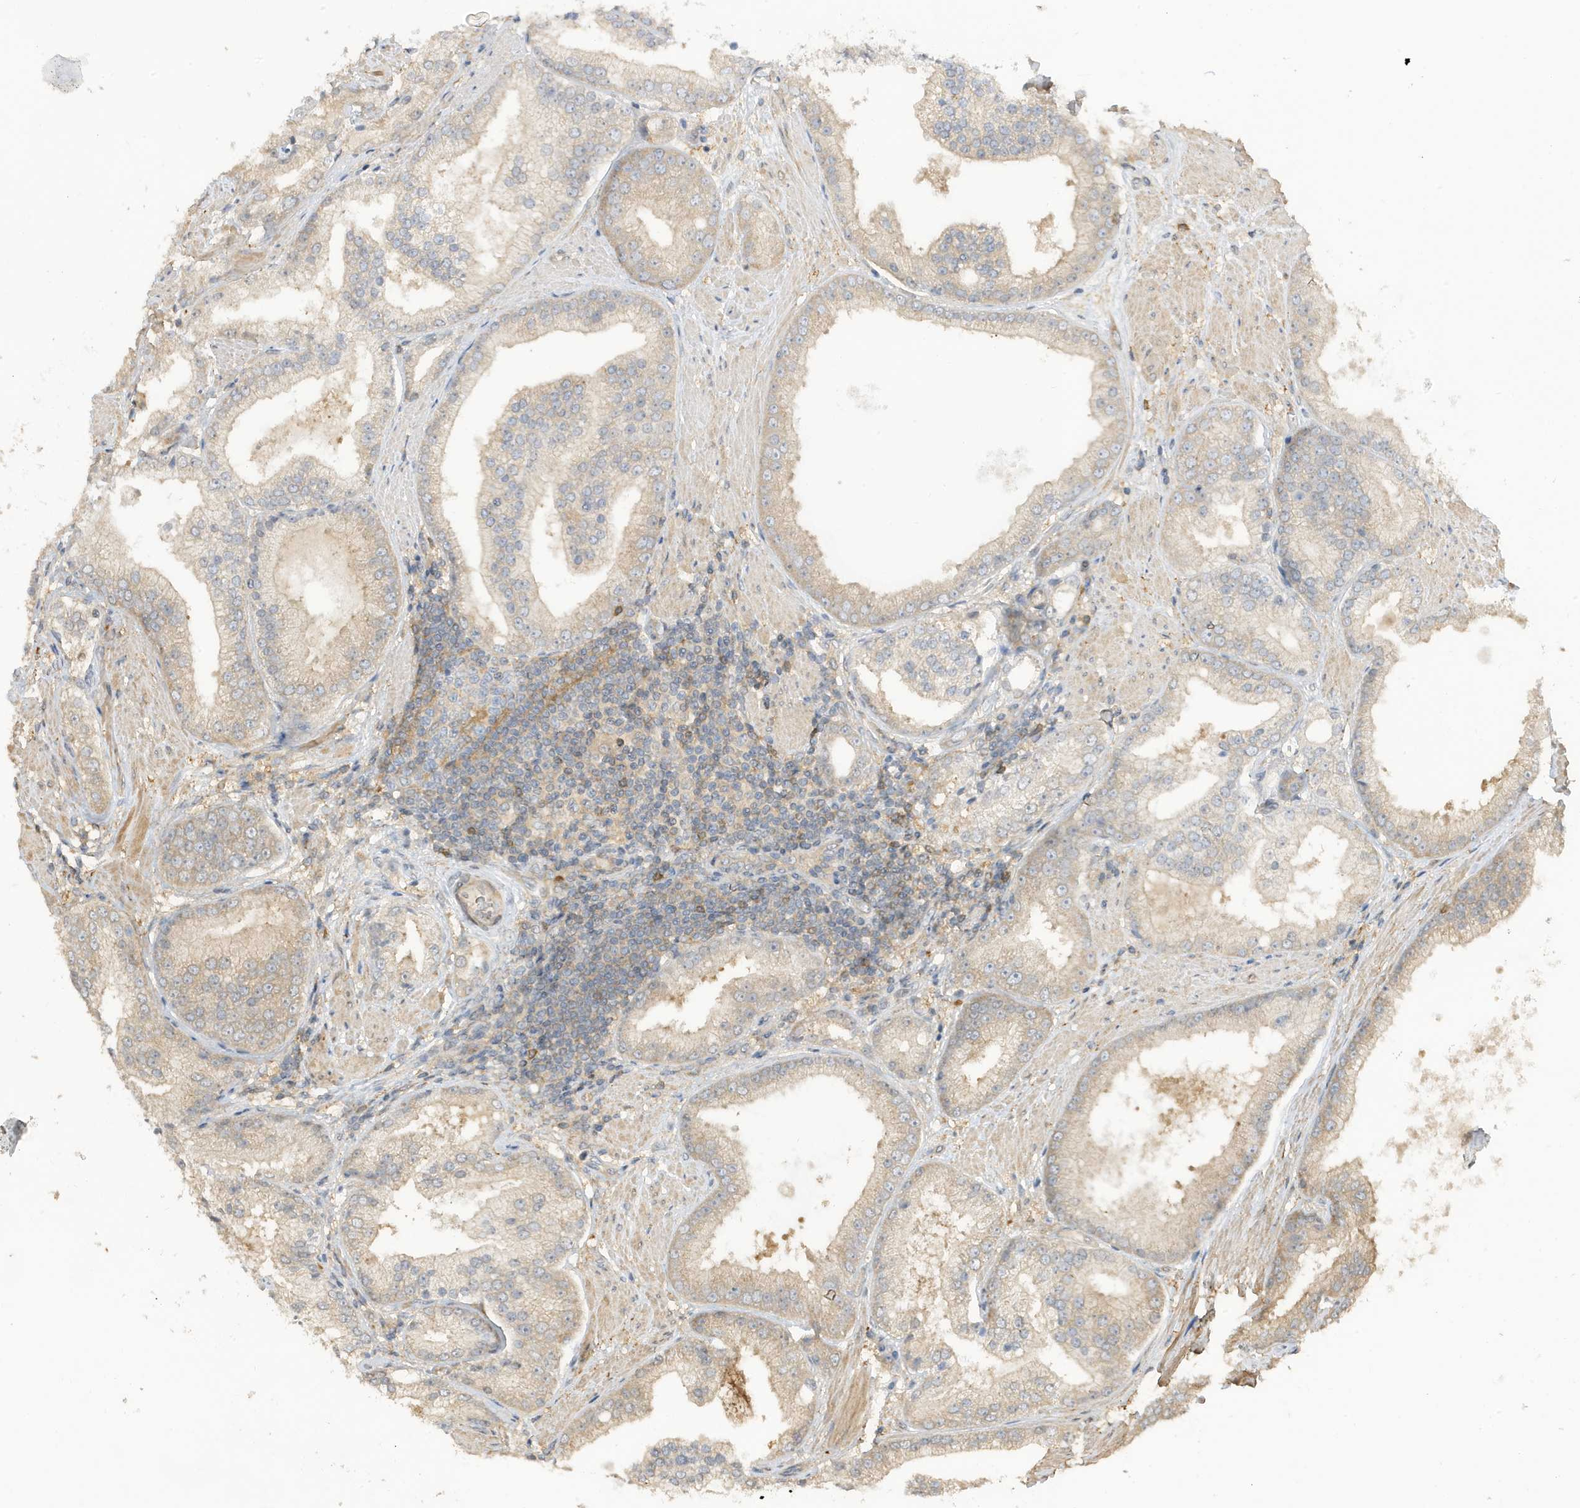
{"staining": {"intensity": "weak", "quantity": ">75%", "location": "cytoplasmic/membranous"}, "tissue": "prostate cancer", "cell_type": "Tumor cells", "image_type": "cancer", "snomed": [{"axis": "morphology", "description": "Adenocarcinoma, Low grade"}, {"axis": "topography", "description": "Prostate"}], "caption": "An immunohistochemistry micrograph of tumor tissue is shown. Protein staining in brown labels weak cytoplasmic/membranous positivity in prostate low-grade adenocarcinoma within tumor cells. (DAB IHC with brightfield microscopy, high magnification).", "gene": "TAB3", "patient": {"sex": "male", "age": 67}}